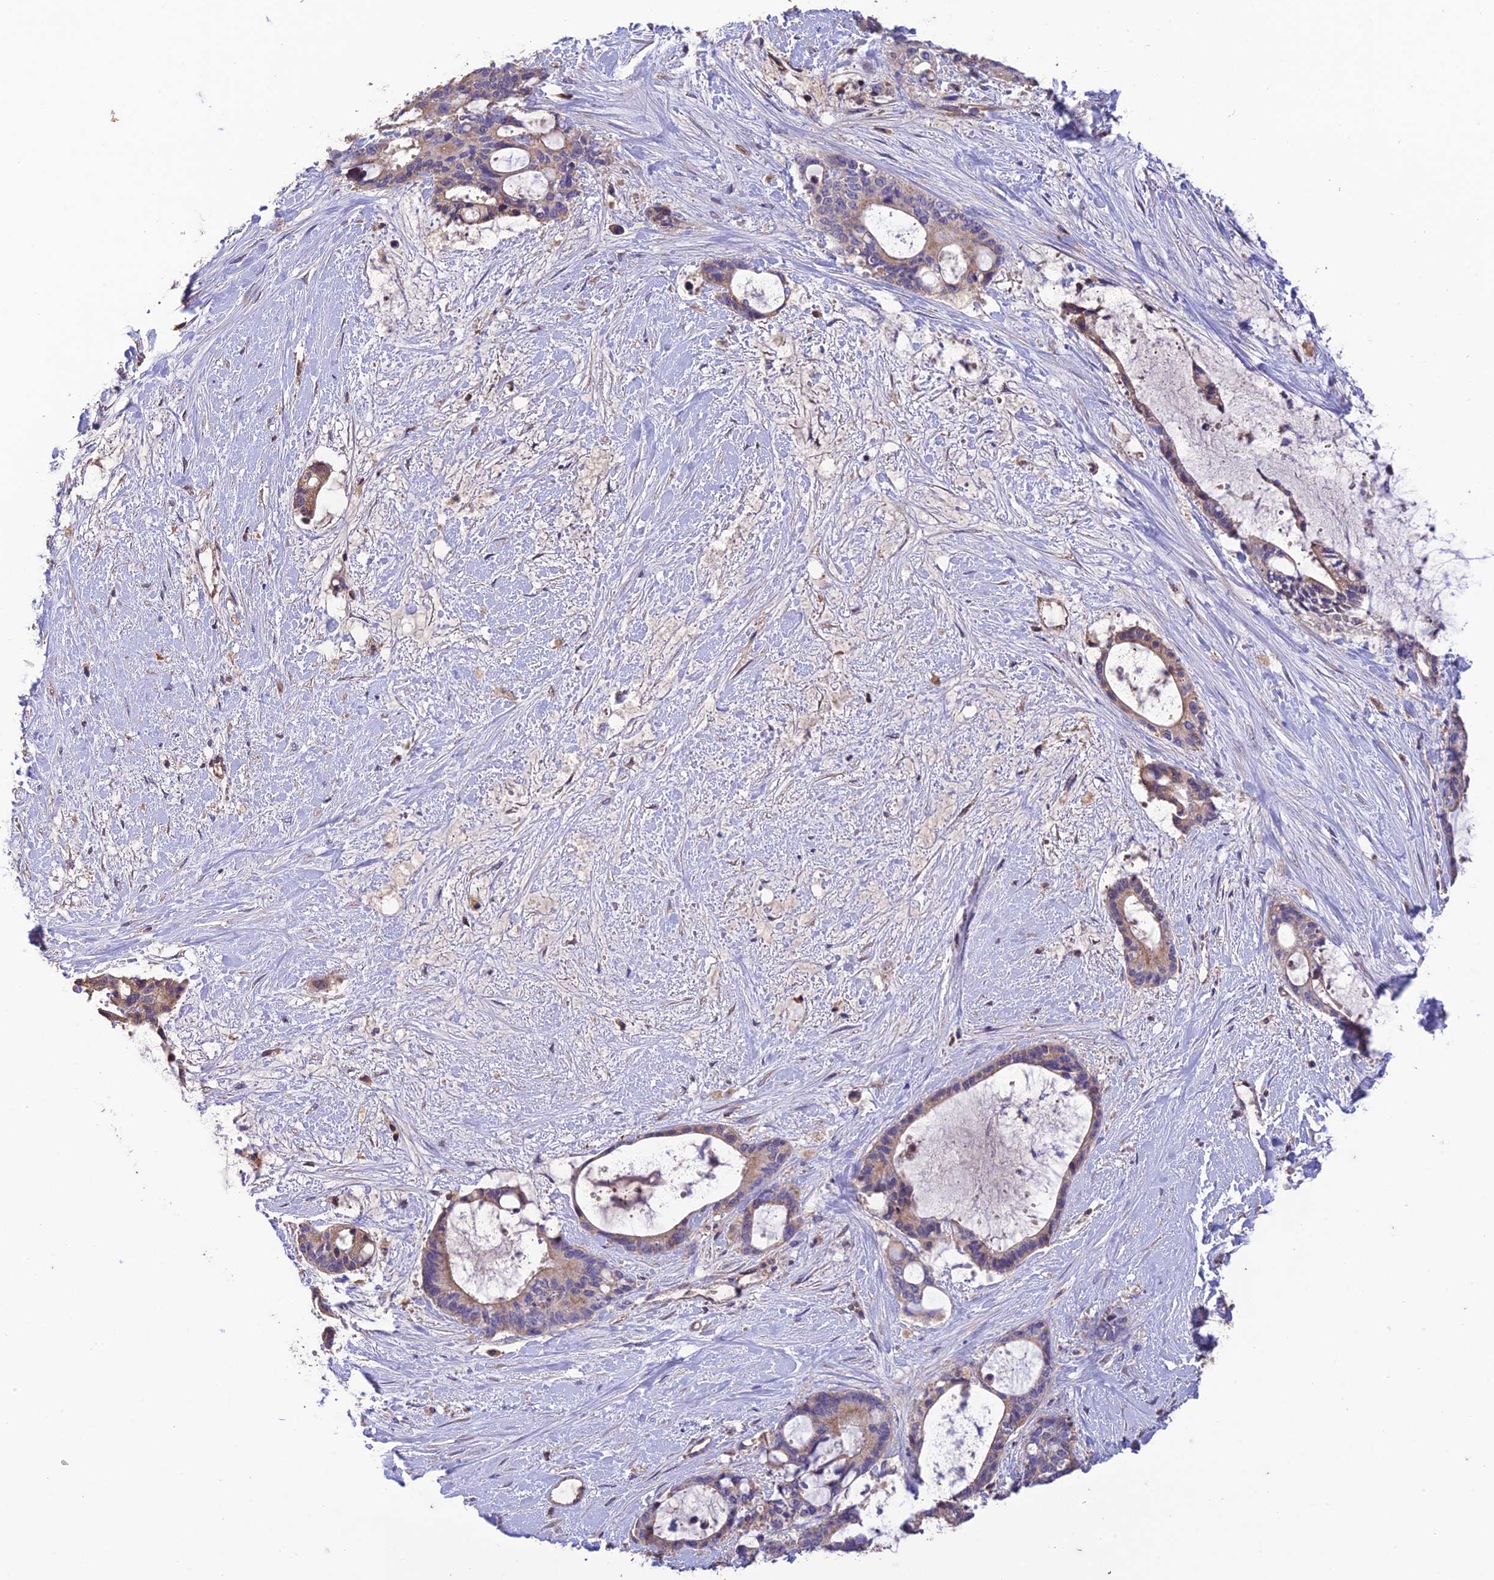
{"staining": {"intensity": "weak", "quantity": "25%-75%", "location": "cytoplasmic/membranous"}, "tissue": "liver cancer", "cell_type": "Tumor cells", "image_type": "cancer", "snomed": [{"axis": "morphology", "description": "Normal tissue, NOS"}, {"axis": "morphology", "description": "Cholangiocarcinoma"}, {"axis": "topography", "description": "Liver"}, {"axis": "topography", "description": "Peripheral nerve tissue"}], "caption": "A brown stain highlights weak cytoplasmic/membranous expression of a protein in human liver cholangiocarcinoma tumor cells.", "gene": "MIOS", "patient": {"sex": "female", "age": 73}}